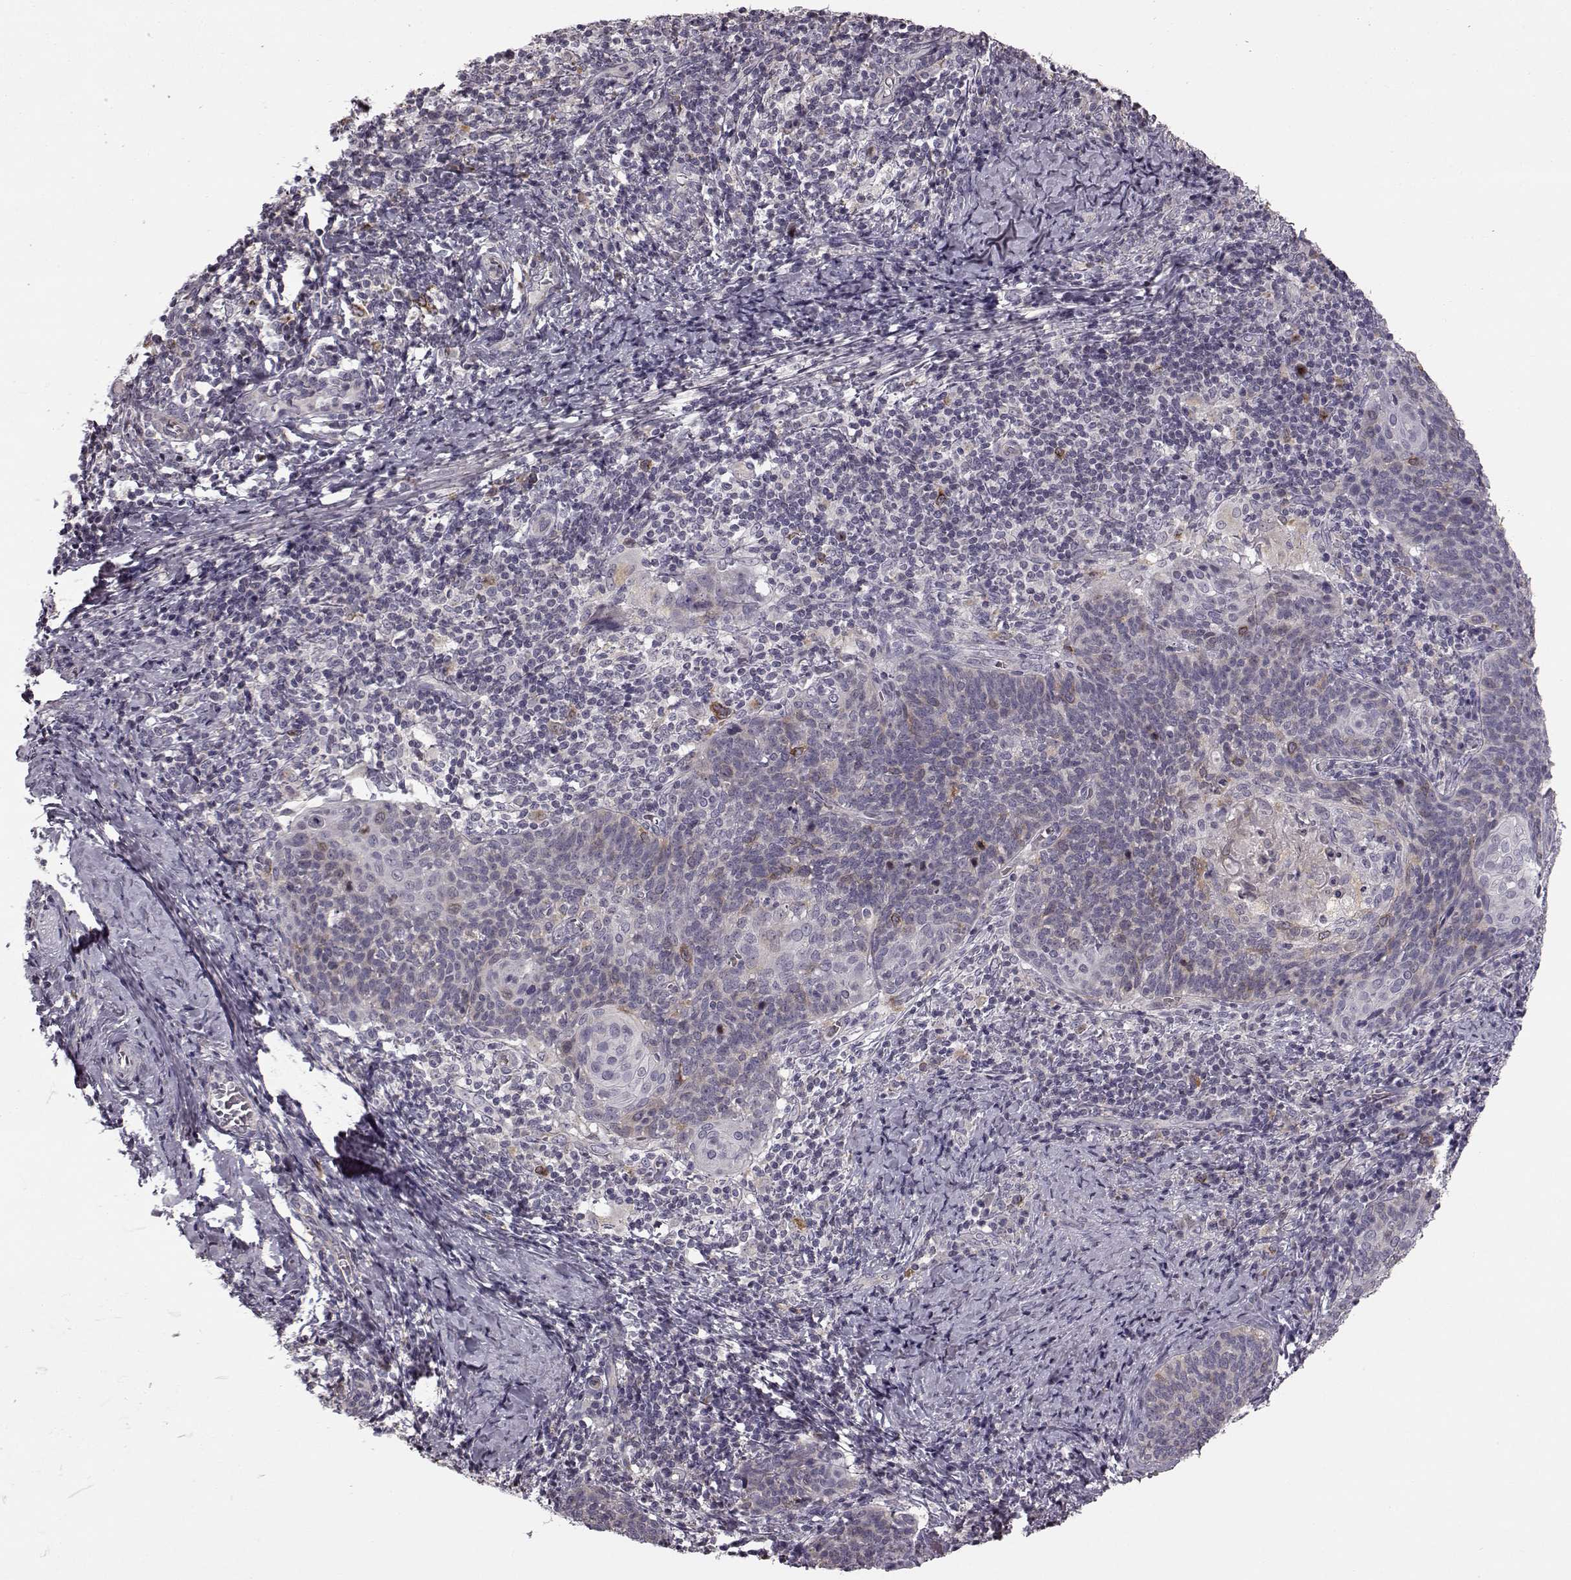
{"staining": {"intensity": "moderate", "quantity": "<25%", "location": "cytoplasmic/membranous"}, "tissue": "cervical cancer", "cell_type": "Tumor cells", "image_type": "cancer", "snomed": [{"axis": "morphology", "description": "Normal tissue, NOS"}, {"axis": "morphology", "description": "Squamous cell carcinoma, NOS"}, {"axis": "topography", "description": "Cervix"}], "caption": "Immunohistochemical staining of cervical squamous cell carcinoma shows low levels of moderate cytoplasmic/membranous positivity in about <25% of tumor cells.", "gene": "HMMR", "patient": {"sex": "female", "age": 39}}